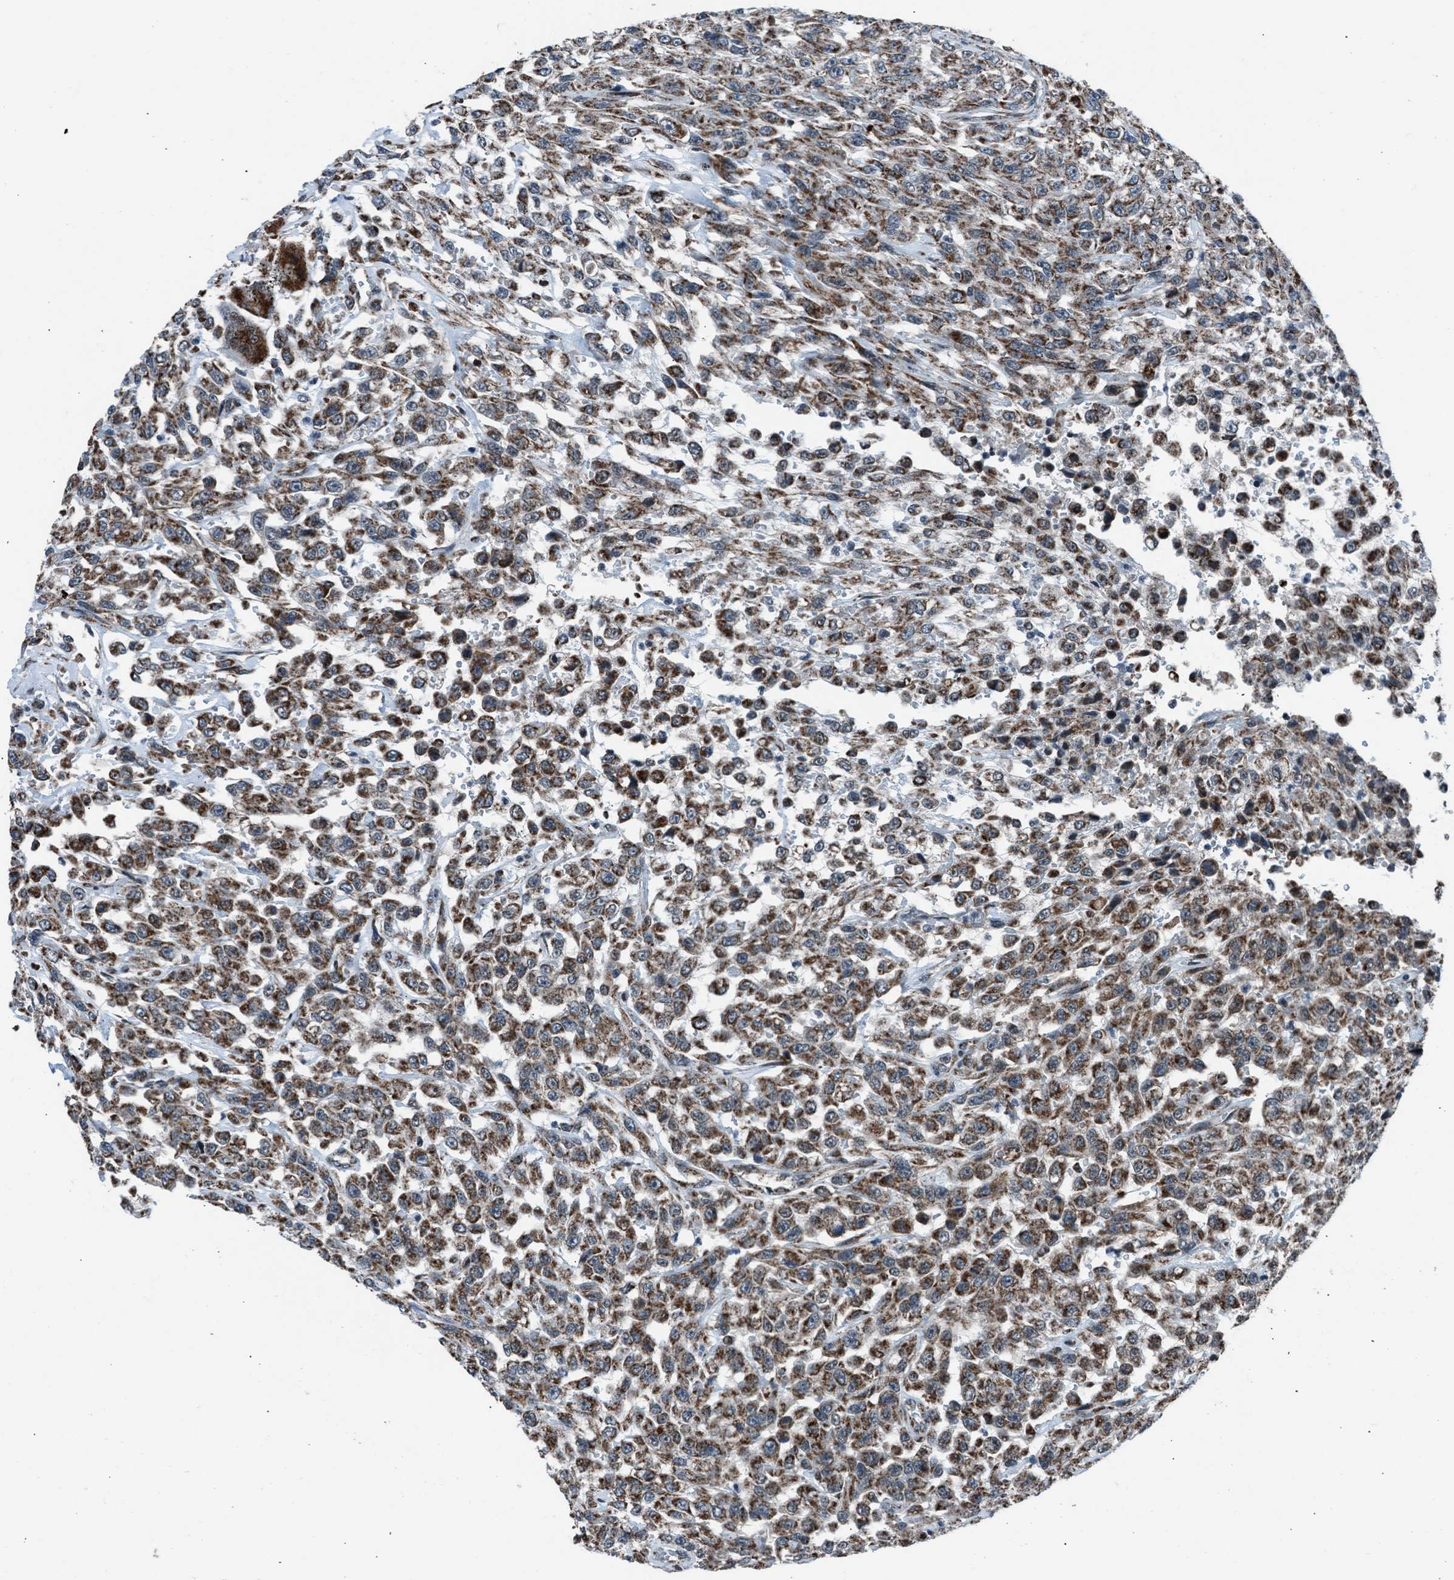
{"staining": {"intensity": "moderate", "quantity": ">75%", "location": "cytoplasmic/membranous"}, "tissue": "urothelial cancer", "cell_type": "Tumor cells", "image_type": "cancer", "snomed": [{"axis": "morphology", "description": "Urothelial carcinoma, High grade"}, {"axis": "topography", "description": "Urinary bladder"}], "caption": "Urothelial cancer tissue displays moderate cytoplasmic/membranous expression in approximately >75% of tumor cells", "gene": "MORC3", "patient": {"sex": "male", "age": 46}}